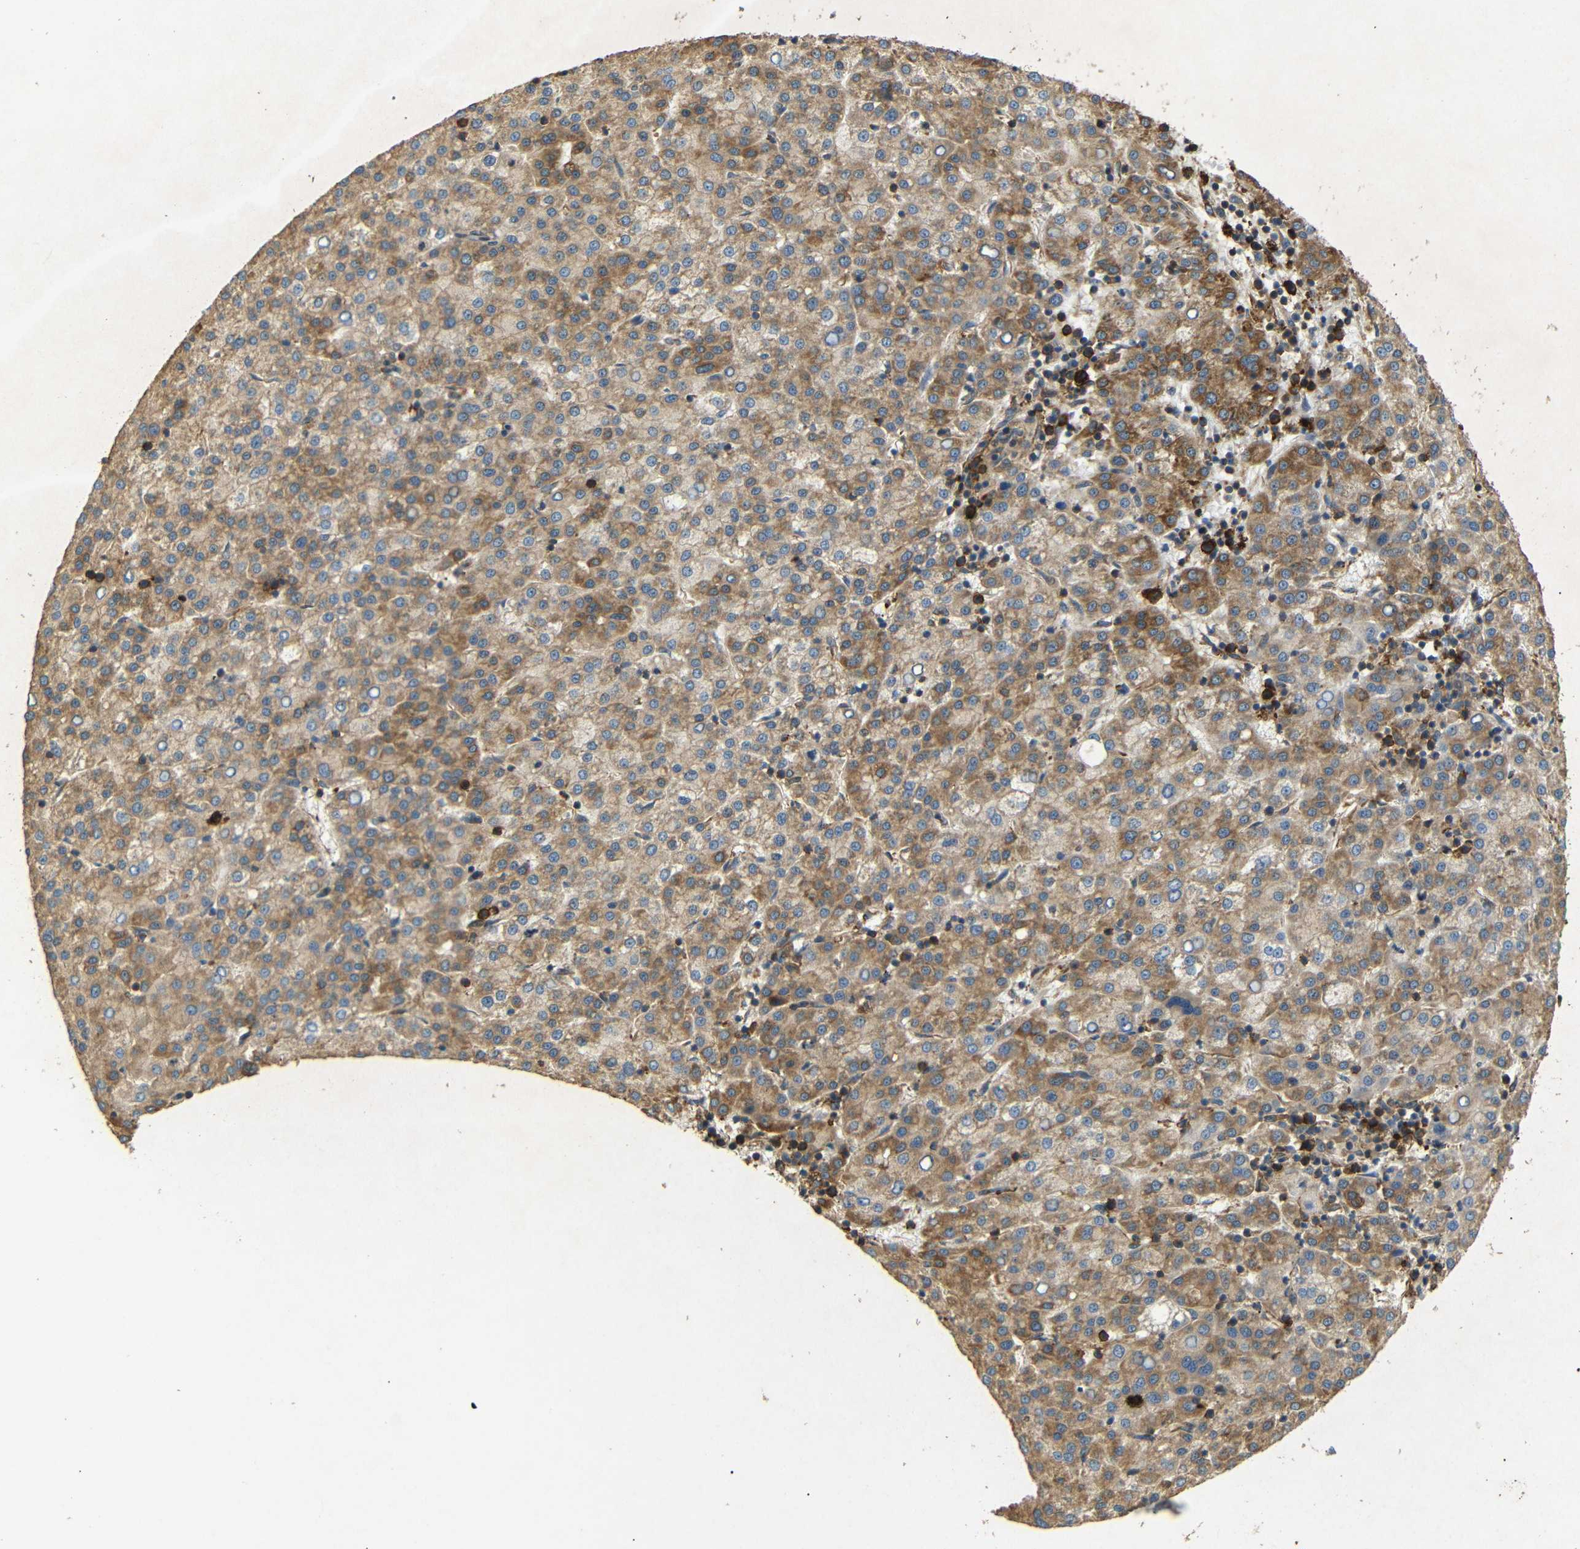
{"staining": {"intensity": "moderate", "quantity": ">75%", "location": "cytoplasmic/membranous"}, "tissue": "liver cancer", "cell_type": "Tumor cells", "image_type": "cancer", "snomed": [{"axis": "morphology", "description": "Carcinoma, Hepatocellular, NOS"}, {"axis": "topography", "description": "Liver"}], "caption": "Protein expression analysis of human liver hepatocellular carcinoma reveals moderate cytoplasmic/membranous staining in approximately >75% of tumor cells.", "gene": "BTF3", "patient": {"sex": "female", "age": 58}}